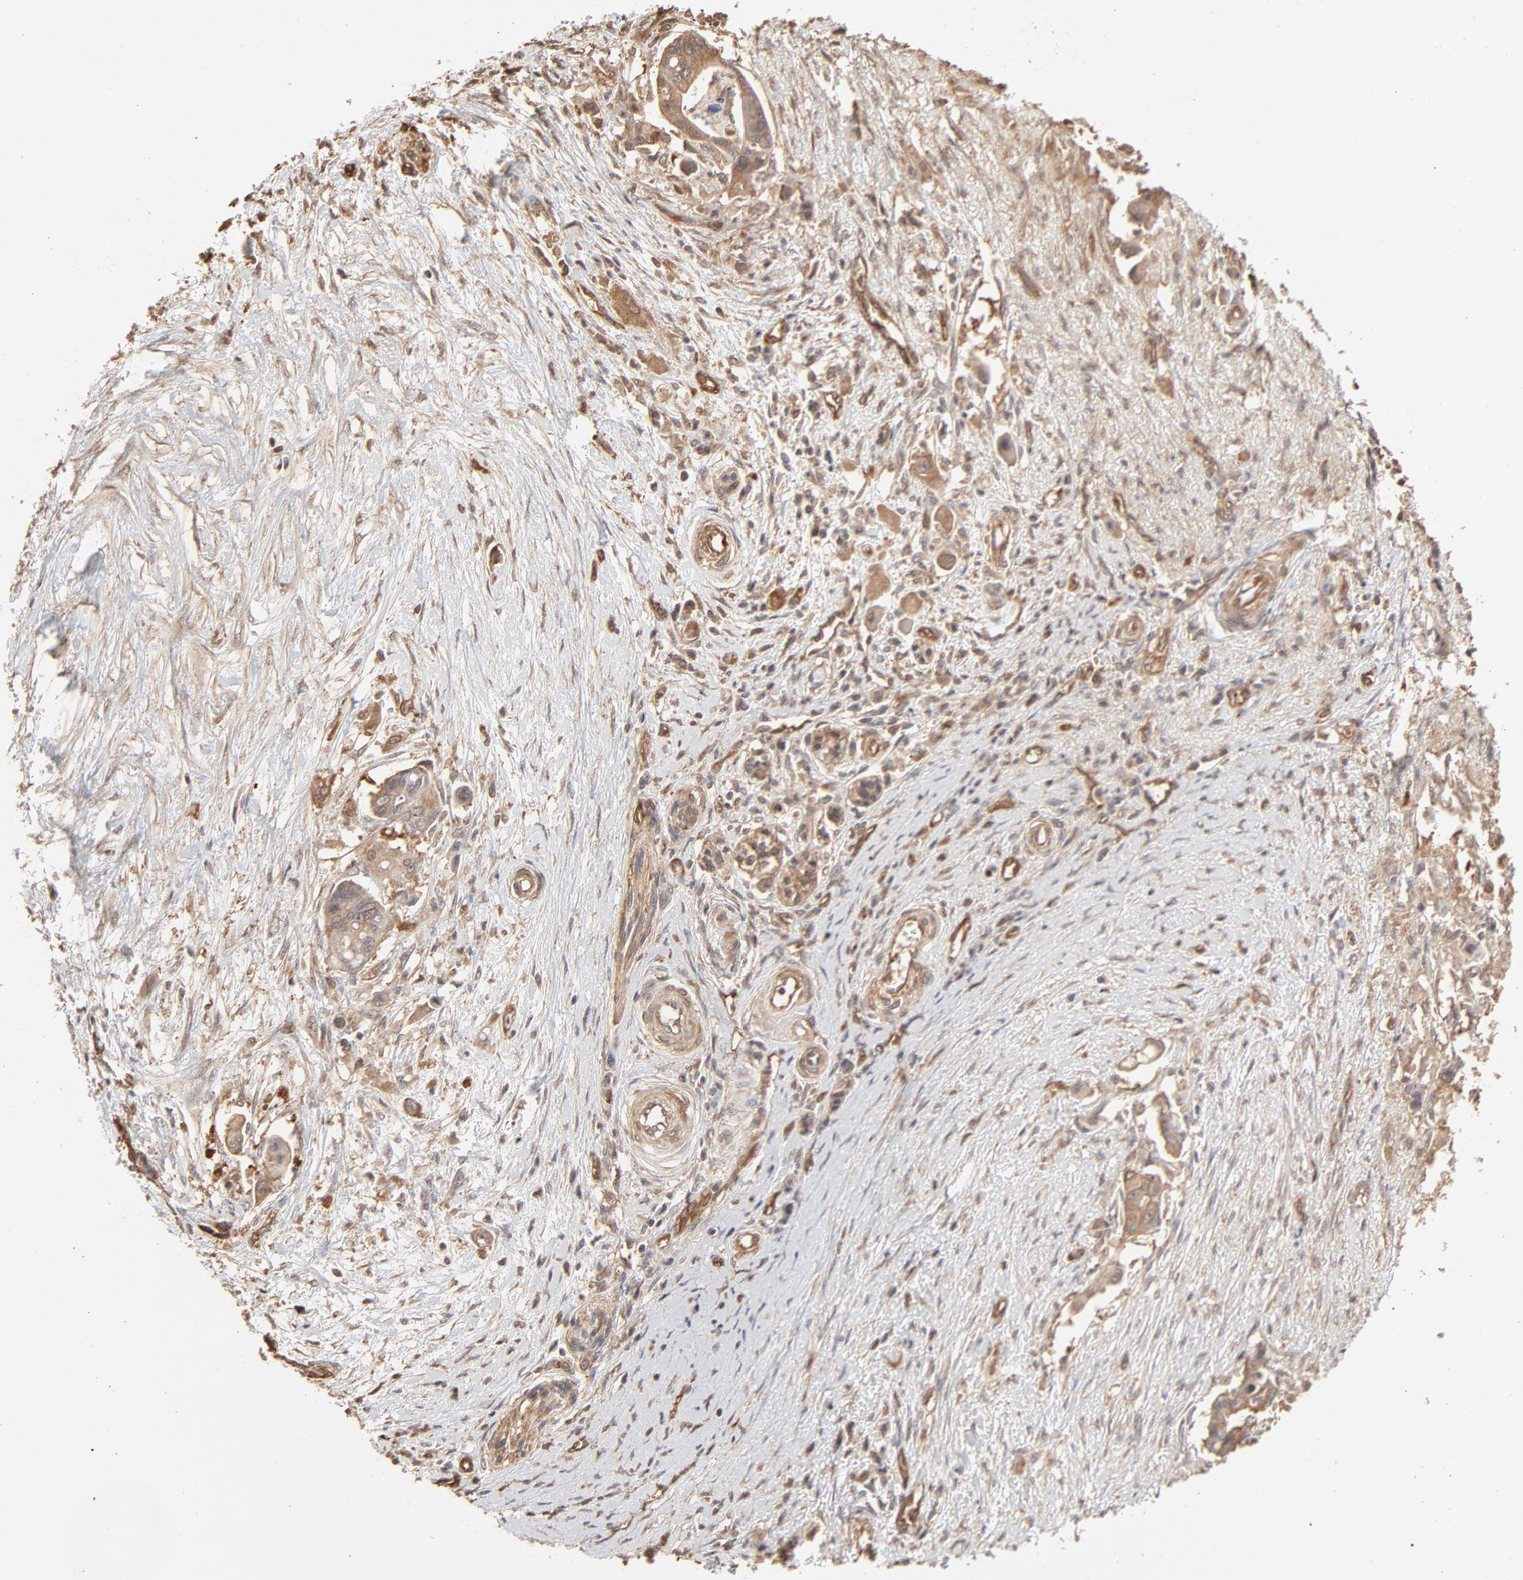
{"staining": {"intensity": "moderate", "quantity": ">75%", "location": "cytoplasmic/membranous"}, "tissue": "pancreatic cancer", "cell_type": "Tumor cells", "image_type": "cancer", "snomed": [{"axis": "morphology", "description": "Adenocarcinoma, NOS"}, {"axis": "topography", "description": "Pancreas"}], "caption": "Immunohistochemistry (IHC) staining of pancreatic adenocarcinoma, which exhibits medium levels of moderate cytoplasmic/membranous positivity in approximately >75% of tumor cells indicating moderate cytoplasmic/membranous protein expression. The staining was performed using DAB (brown) for protein detection and nuclei were counterstained in hematoxylin (blue).", "gene": "PPP2CA", "patient": {"sex": "female", "age": 70}}